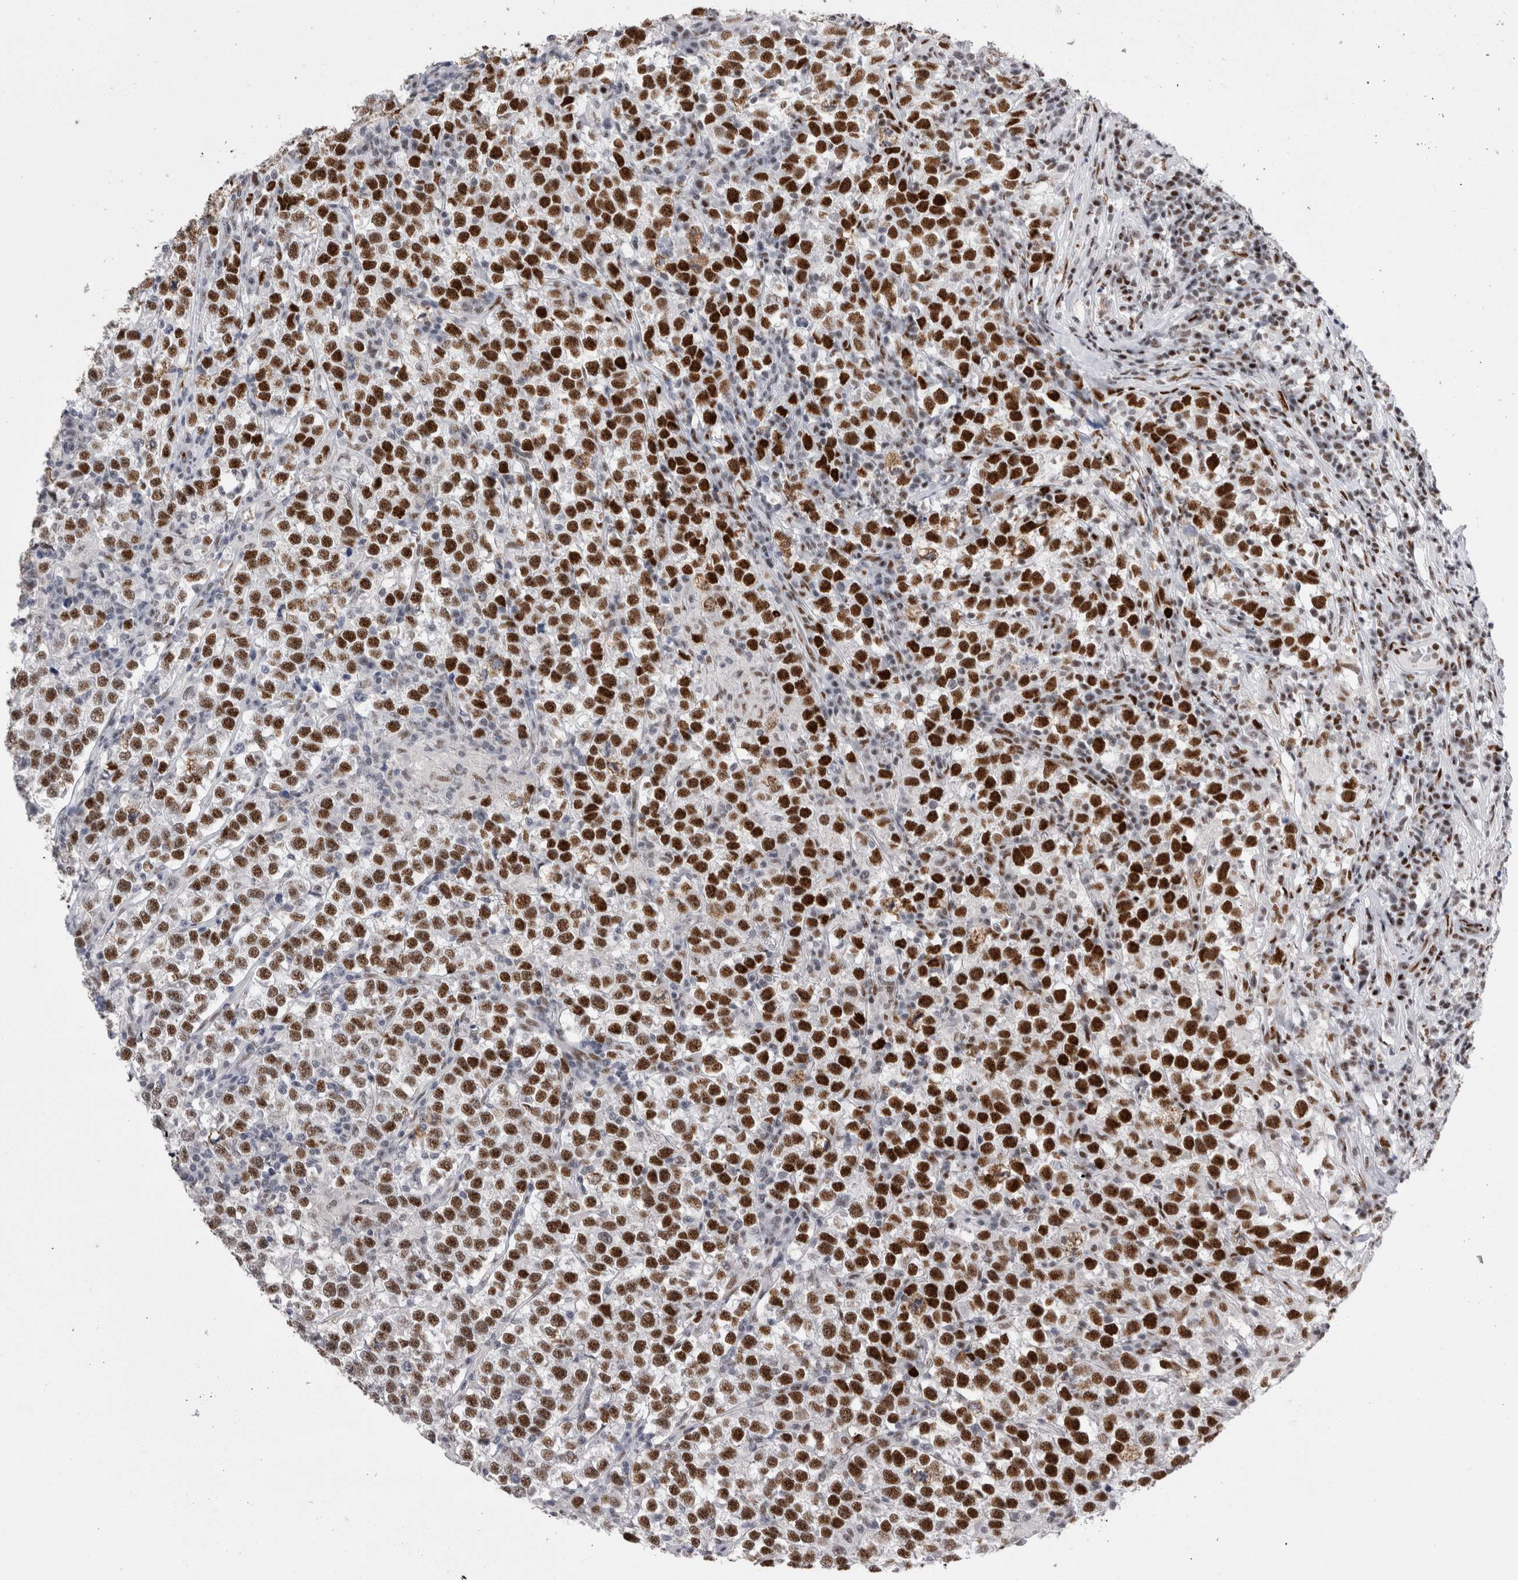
{"staining": {"intensity": "strong", "quantity": ">75%", "location": "nuclear"}, "tissue": "testis cancer", "cell_type": "Tumor cells", "image_type": "cancer", "snomed": [{"axis": "morphology", "description": "Normal tissue, NOS"}, {"axis": "morphology", "description": "Seminoma, NOS"}, {"axis": "topography", "description": "Testis"}], "caption": "Human testis cancer (seminoma) stained for a protein (brown) shows strong nuclear positive expression in about >75% of tumor cells.", "gene": "RBM6", "patient": {"sex": "male", "age": 43}}